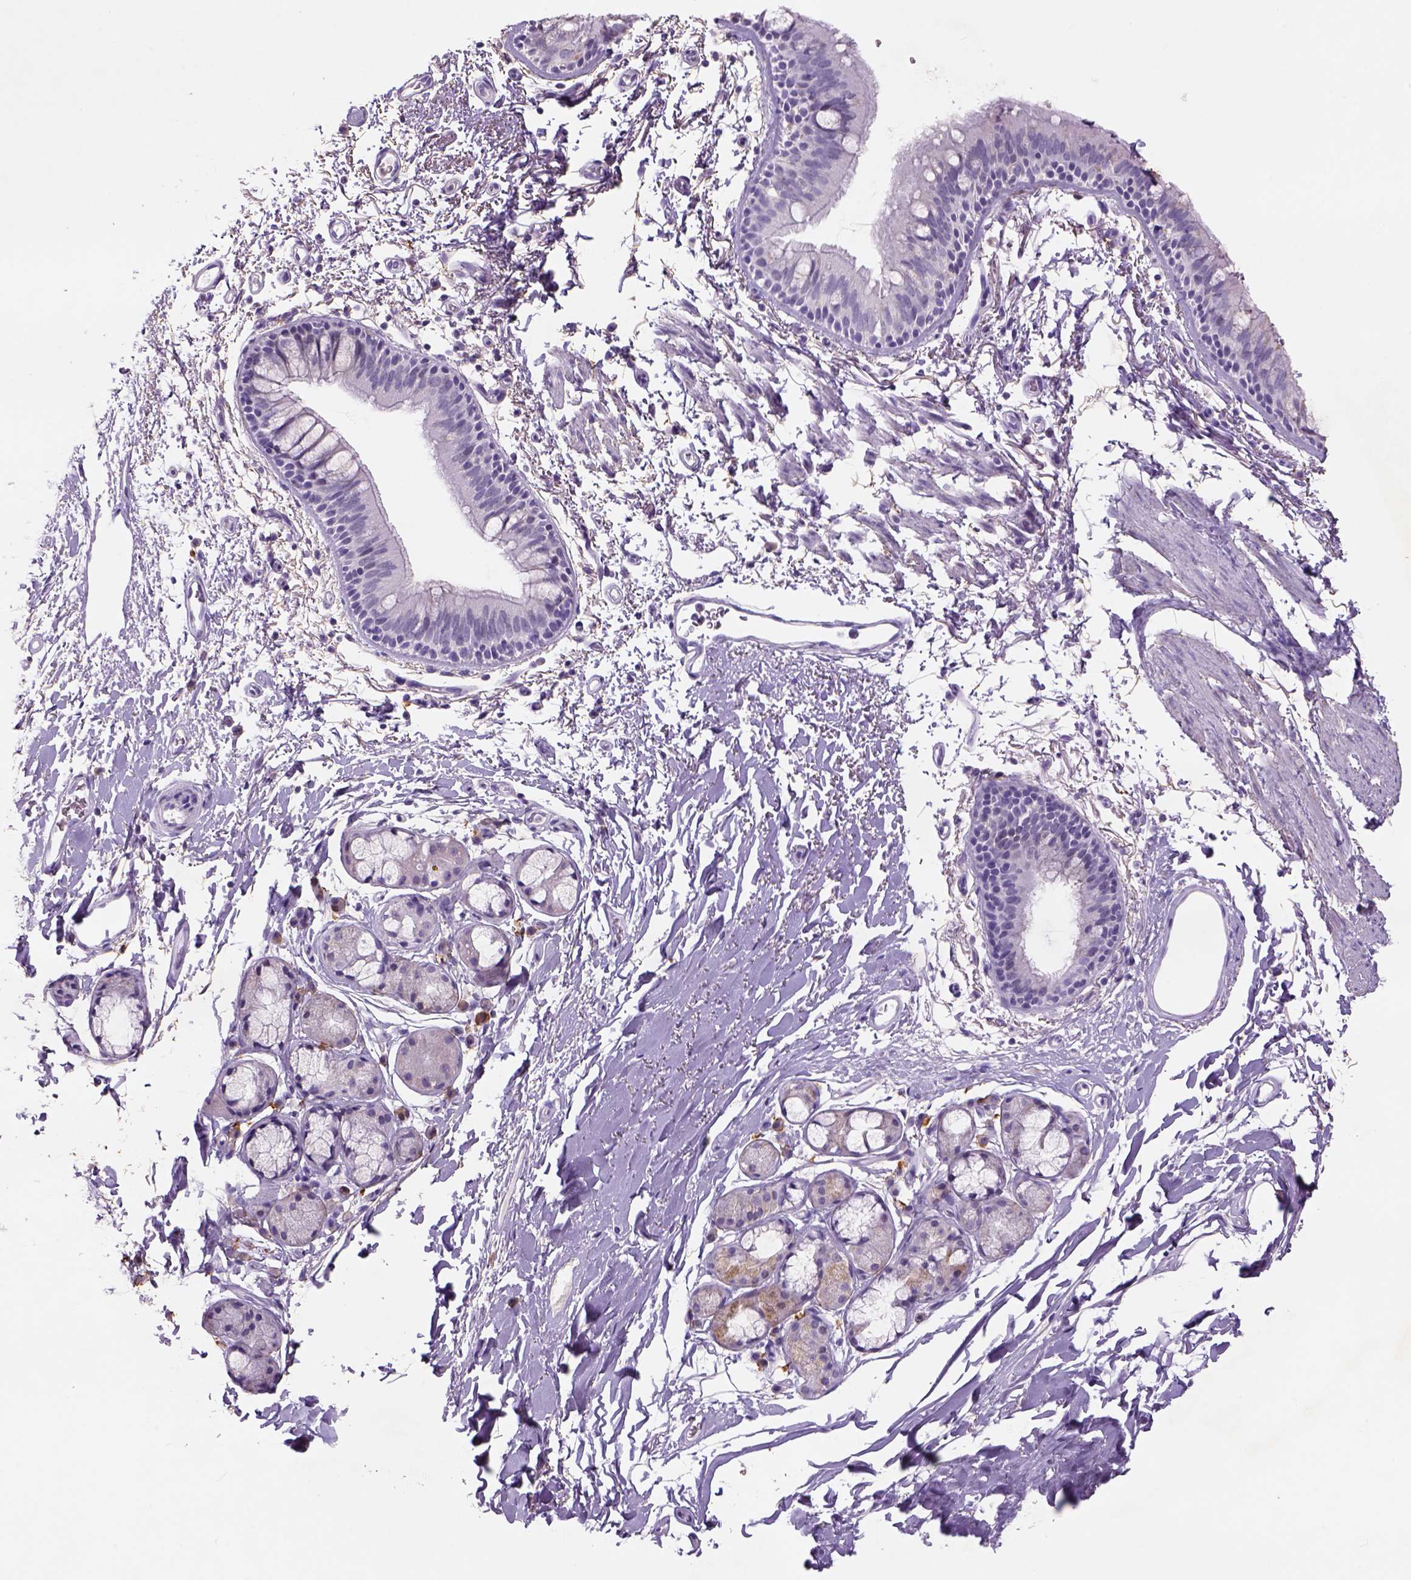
{"staining": {"intensity": "negative", "quantity": "none", "location": "none"}, "tissue": "bronchus", "cell_type": "Respiratory epithelial cells", "image_type": "normal", "snomed": [{"axis": "morphology", "description": "Normal tissue, NOS"}, {"axis": "topography", "description": "Lymph node"}, {"axis": "topography", "description": "Bronchus"}], "caption": "Immunohistochemistry micrograph of normal human bronchus stained for a protein (brown), which demonstrates no expression in respiratory epithelial cells.", "gene": "NAALAD2", "patient": {"sex": "female", "age": 70}}